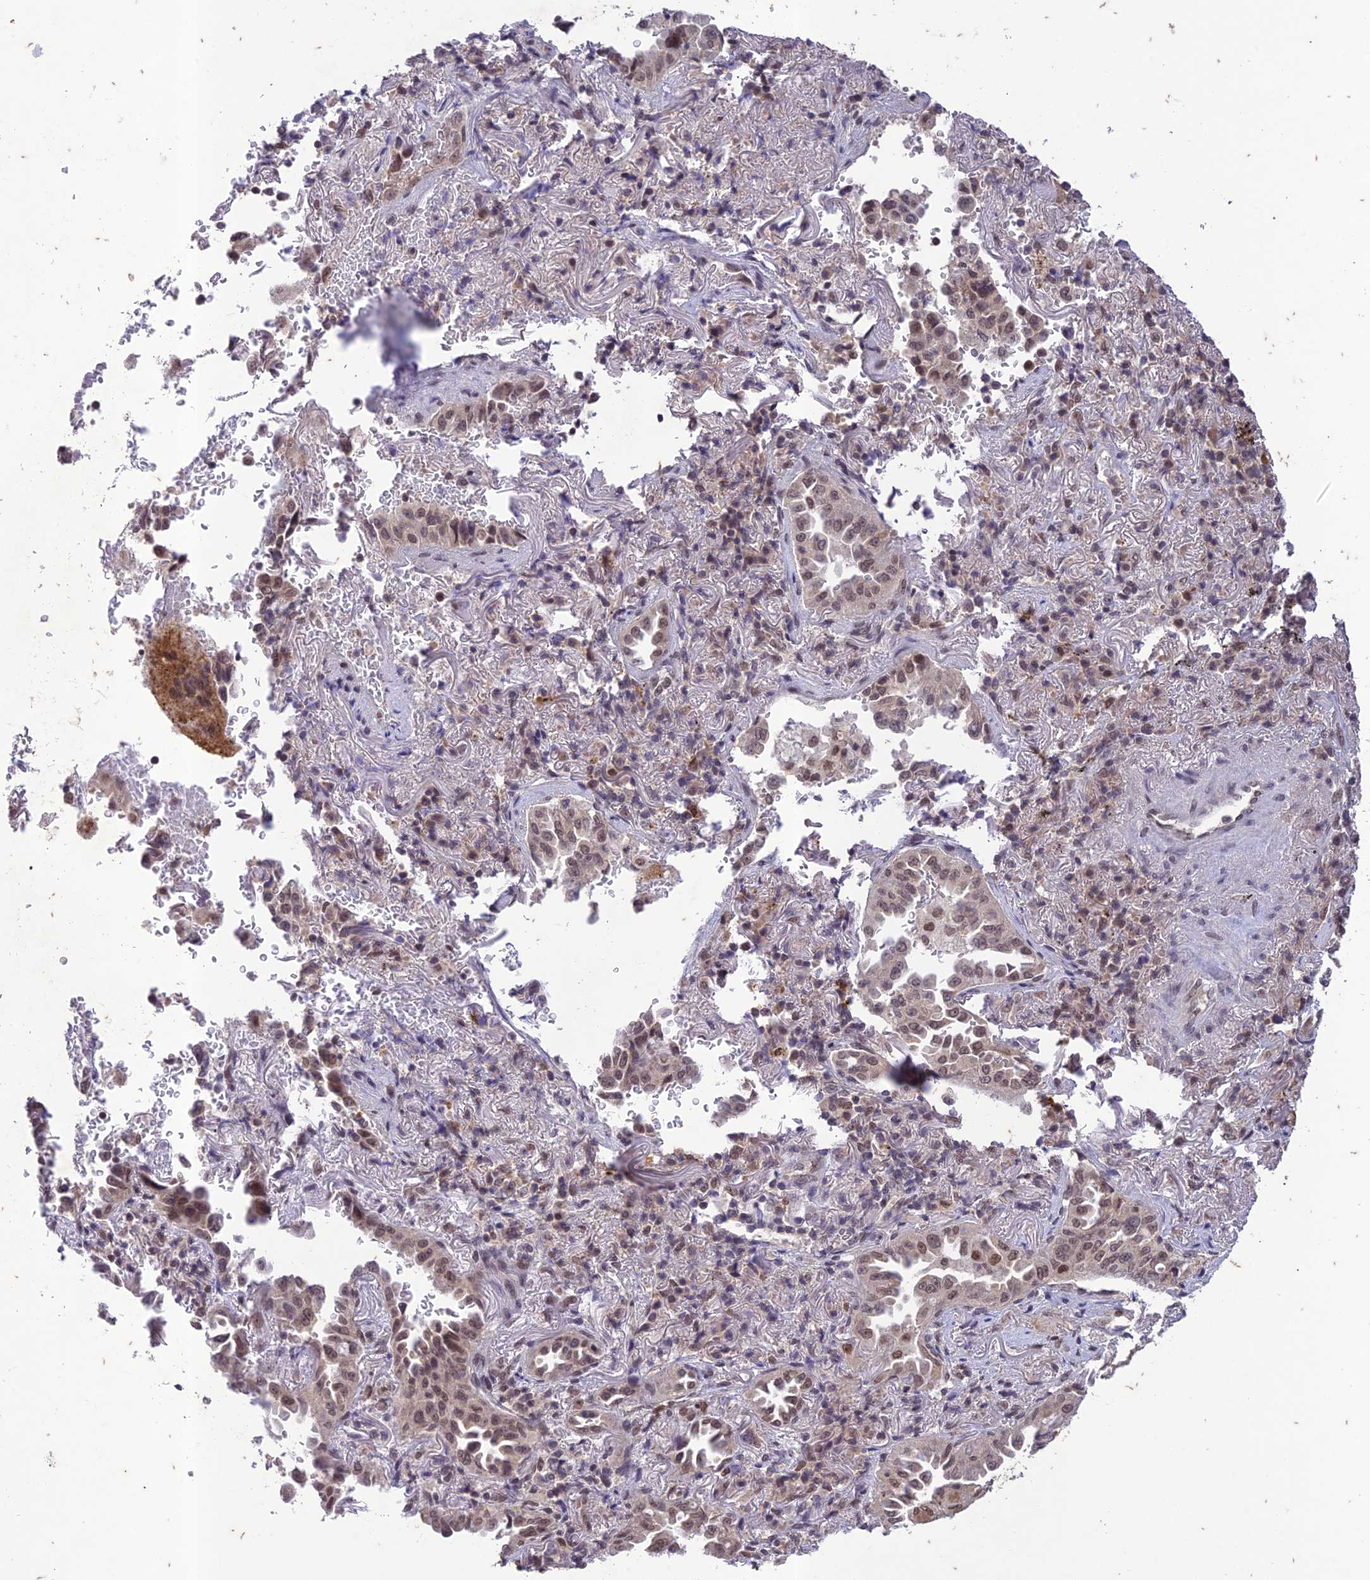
{"staining": {"intensity": "moderate", "quantity": "25%-75%", "location": "nuclear"}, "tissue": "lung cancer", "cell_type": "Tumor cells", "image_type": "cancer", "snomed": [{"axis": "morphology", "description": "Adenocarcinoma, NOS"}, {"axis": "topography", "description": "Lung"}], "caption": "Lung cancer (adenocarcinoma) stained for a protein displays moderate nuclear positivity in tumor cells. (DAB (3,3'-diaminobenzidine) IHC, brown staining for protein, blue staining for nuclei).", "gene": "POP4", "patient": {"sex": "female", "age": 69}}